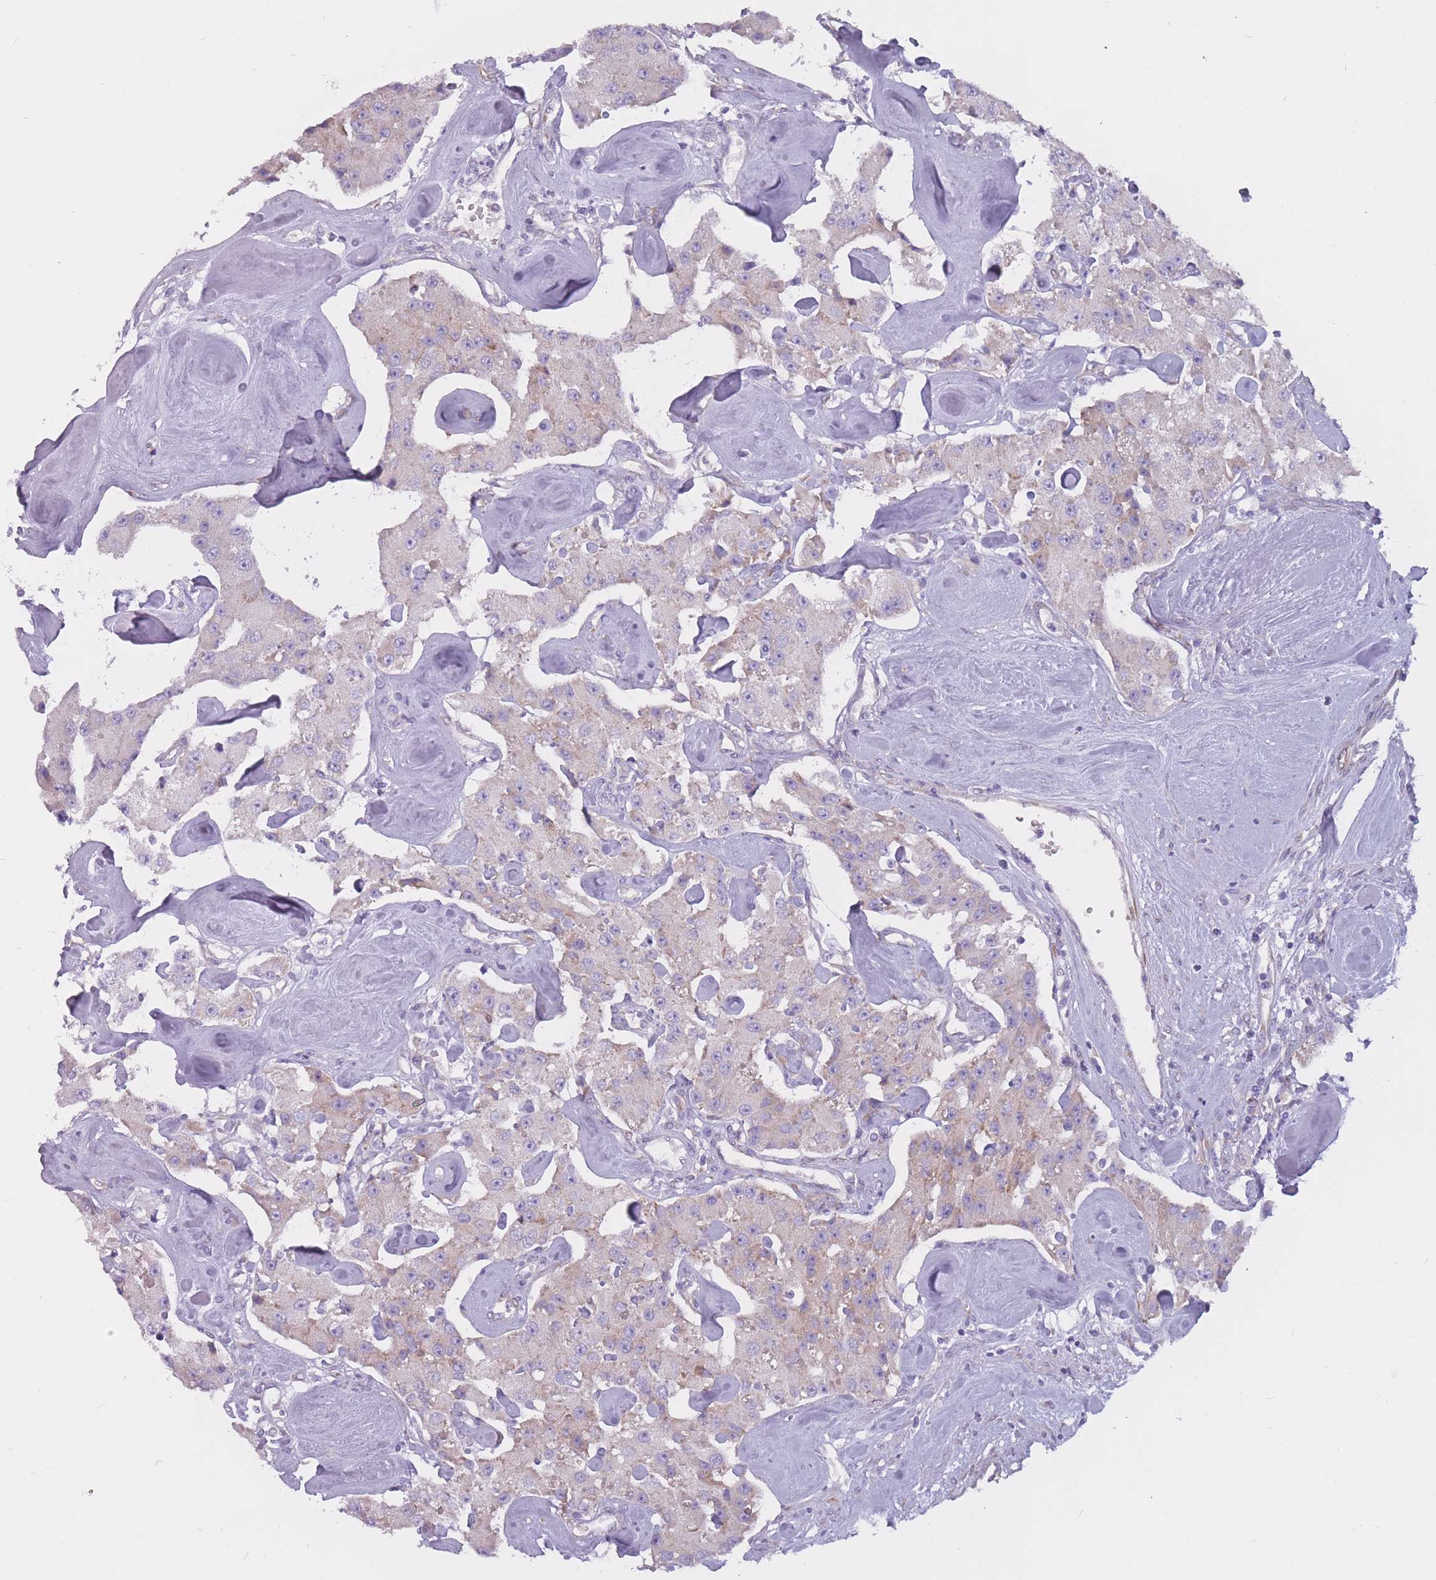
{"staining": {"intensity": "negative", "quantity": "none", "location": "none"}, "tissue": "carcinoid", "cell_type": "Tumor cells", "image_type": "cancer", "snomed": [{"axis": "morphology", "description": "Carcinoid, malignant, NOS"}, {"axis": "topography", "description": "Pancreas"}], "caption": "Micrograph shows no protein staining in tumor cells of malignant carcinoid tissue.", "gene": "RPL18", "patient": {"sex": "male", "age": 41}}